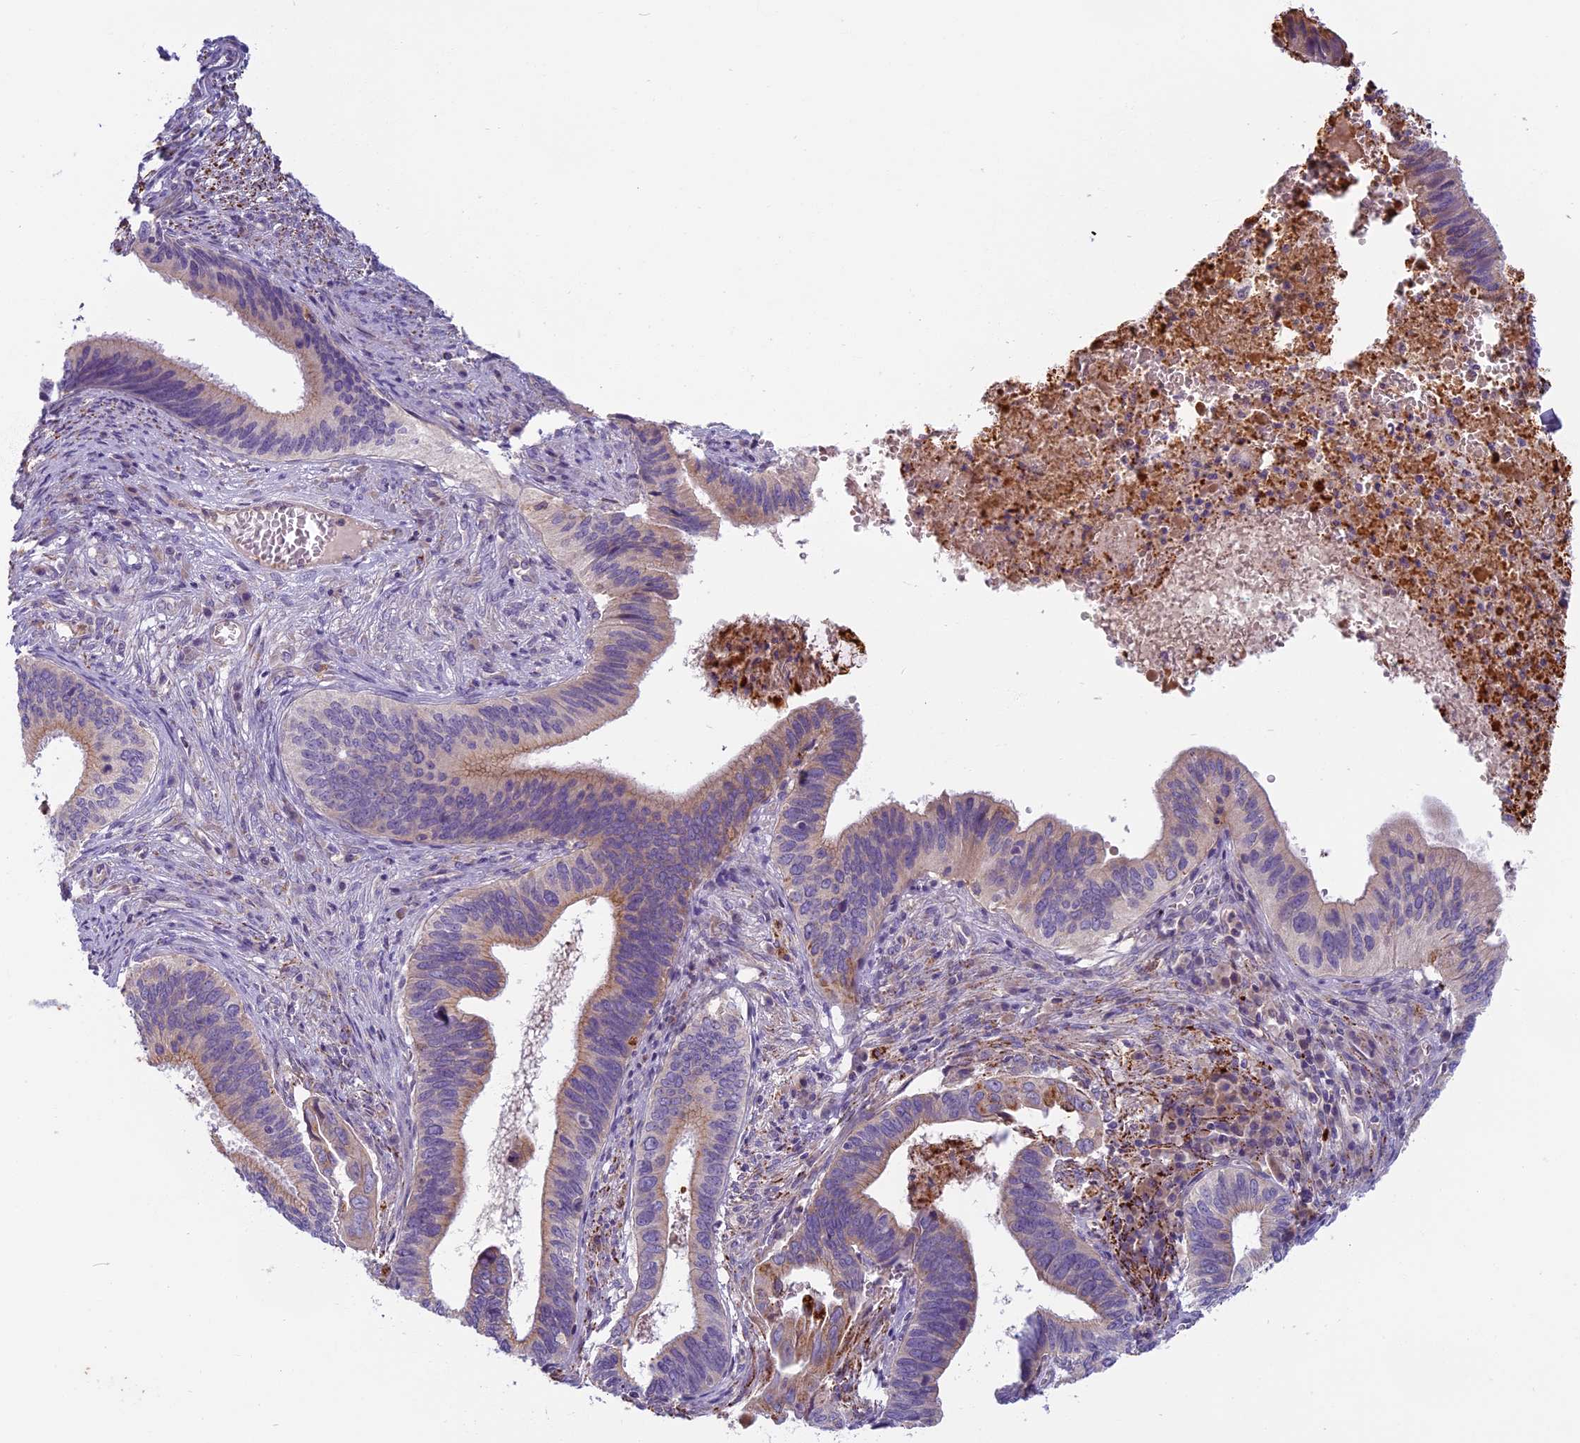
{"staining": {"intensity": "moderate", "quantity": "<25%", "location": "cytoplasmic/membranous"}, "tissue": "cervical cancer", "cell_type": "Tumor cells", "image_type": "cancer", "snomed": [{"axis": "morphology", "description": "Adenocarcinoma, NOS"}, {"axis": "topography", "description": "Cervix"}], "caption": "This photomicrograph reveals IHC staining of cervical cancer, with low moderate cytoplasmic/membranous staining in approximately <25% of tumor cells.", "gene": "SEMA7A", "patient": {"sex": "female", "age": 42}}